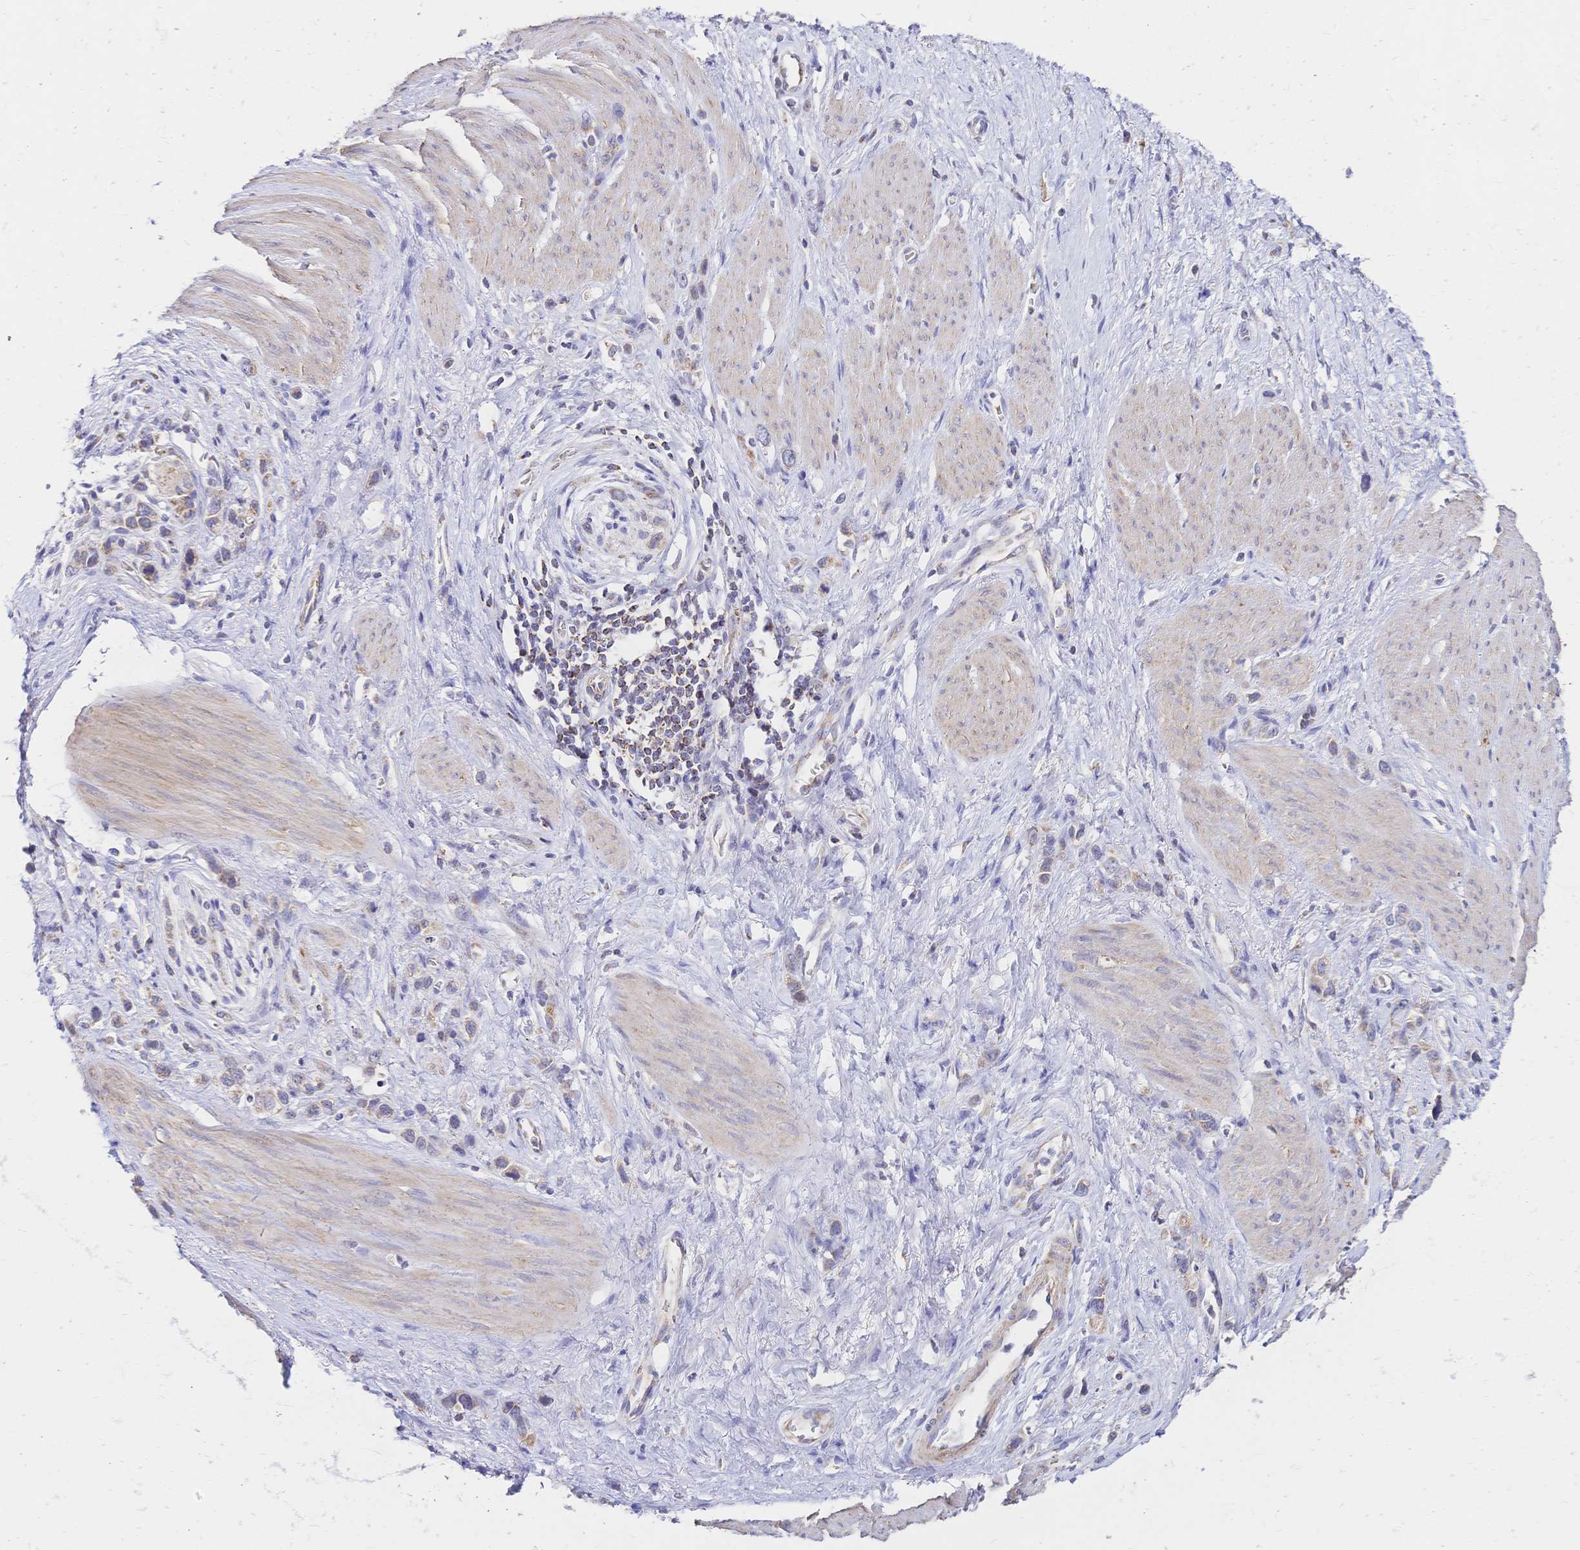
{"staining": {"intensity": "weak", "quantity": "25%-75%", "location": "cytoplasmic/membranous"}, "tissue": "stomach cancer", "cell_type": "Tumor cells", "image_type": "cancer", "snomed": [{"axis": "morphology", "description": "Adenocarcinoma, NOS"}, {"axis": "topography", "description": "Stomach"}], "caption": "Stomach cancer was stained to show a protein in brown. There is low levels of weak cytoplasmic/membranous positivity in approximately 25%-75% of tumor cells. The staining is performed using DAB (3,3'-diaminobenzidine) brown chromogen to label protein expression. The nuclei are counter-stained blue using hematoxylin.", "gene": "CLEC18B", "patient": {"sex": "female", "age": 65}}